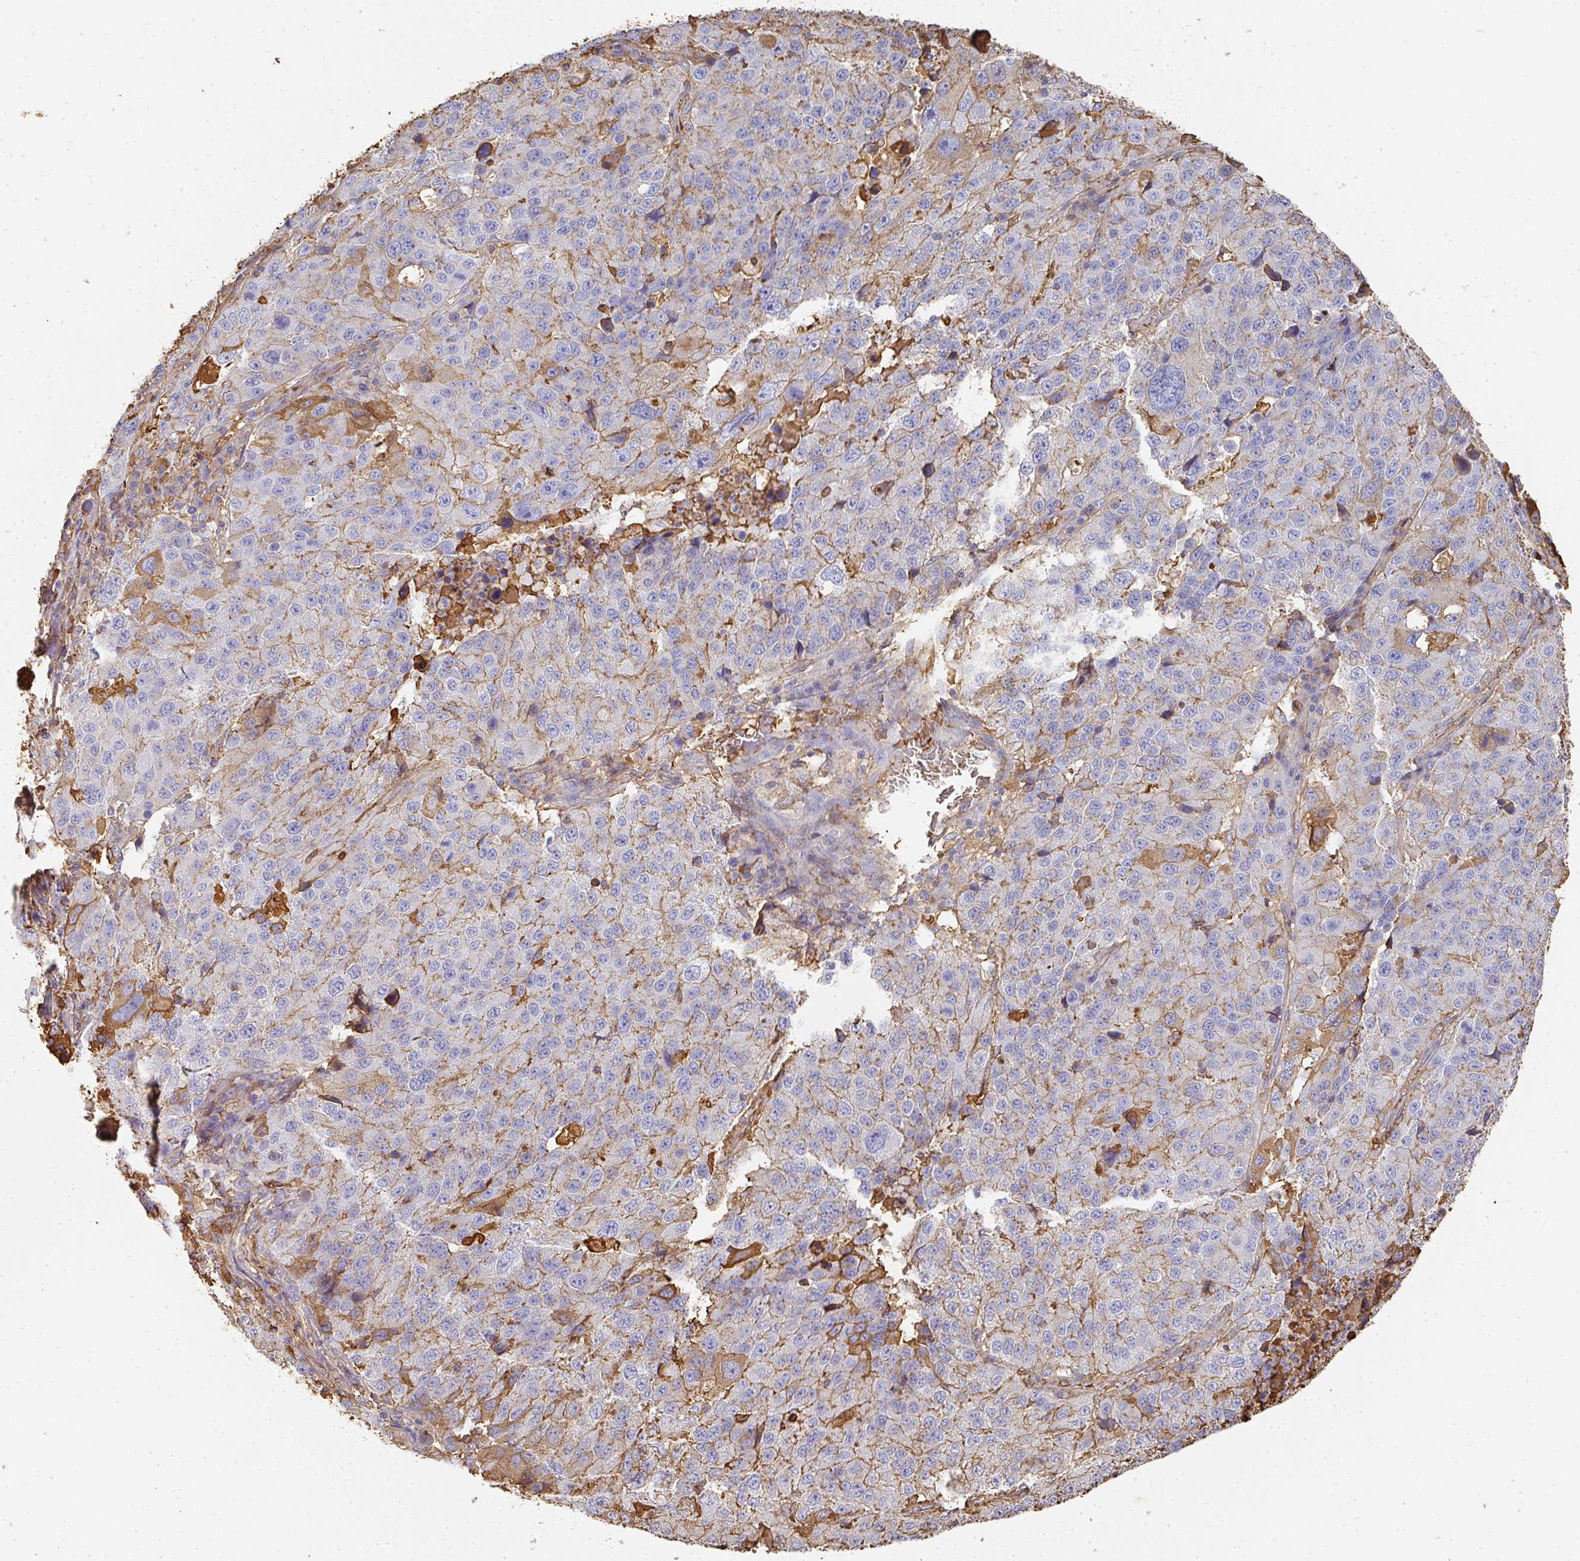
{"staining": {"intensity": "moderate", "quantity": "<25%", "location": "cytoplasmic/membranous"}, "tissue": "stomach cancer", "cell_type": "Tumor cells", "image_type": "cancer", "snomed": [{"axis": "morphology", "description": "Adenocarcinoma, NOS"}, {"axis": "topography", "description": "Stomach"}], "caption": "Protein expression analysis of stomach adenocarcinoma reveals moderate cytoplasmic/membranous expression in about <25% of tumor cells.", "gene": "ALB", "patient": {"sex": "male", "age": 71}}